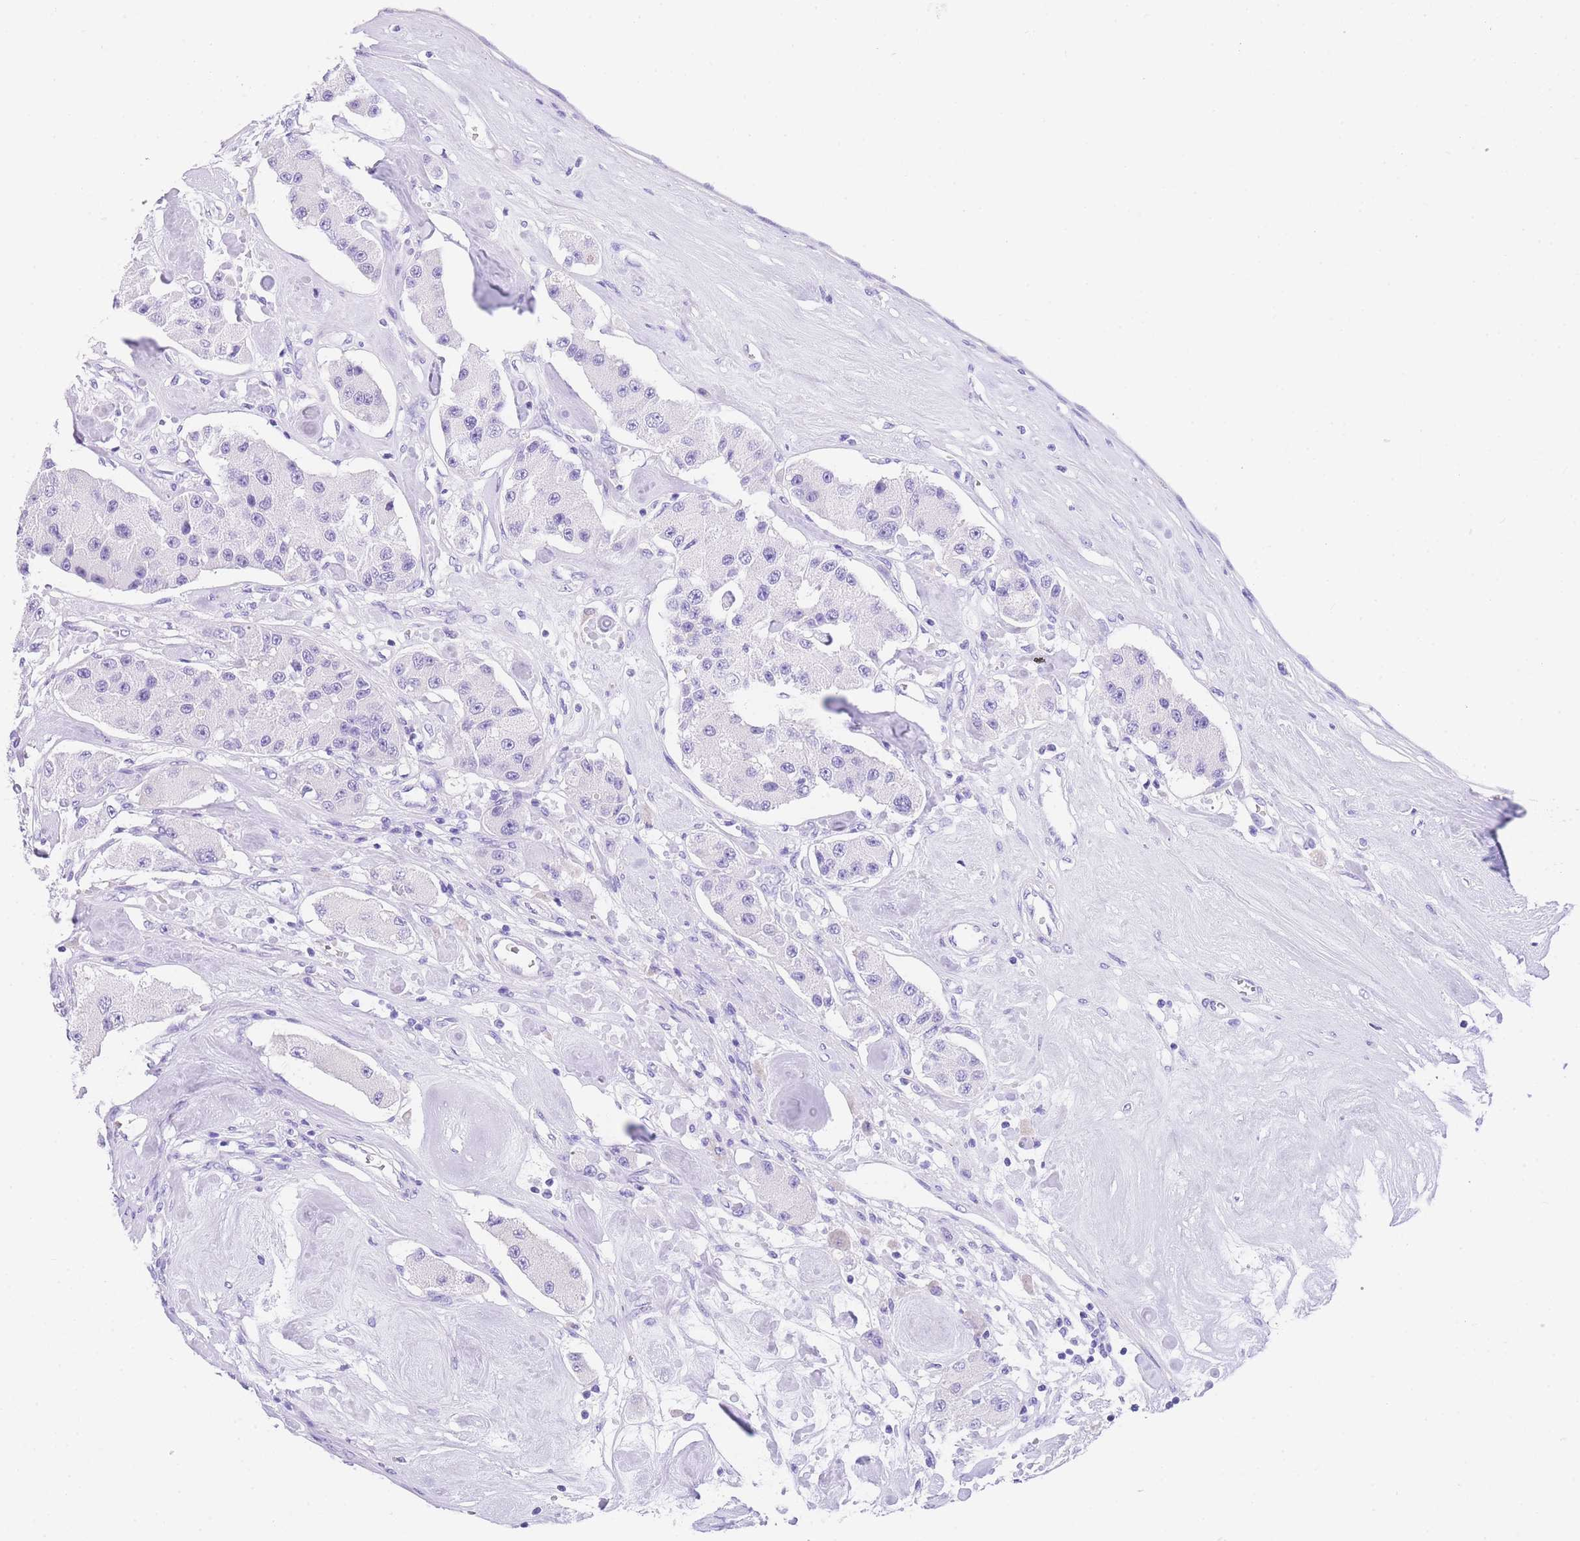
{"staining": {"intensity": "negative", "quantity": "none", "location": "none"}, "tissue": "carcinoid", "cell_type": "Tumor cells", "image_type": "cancer", "snomed": [{"axis": "morphology", "description": "Carcinoid, malignant, NOS"}, {"axis": "topography", "description": "Pancreas"}], "caption": "A histopathology image of carcinoid (malignant) stained for a protein reveals no brown staining in tumor cells.", "gene": "NKD2", "patient": {"sex": "male", "age": 41}}